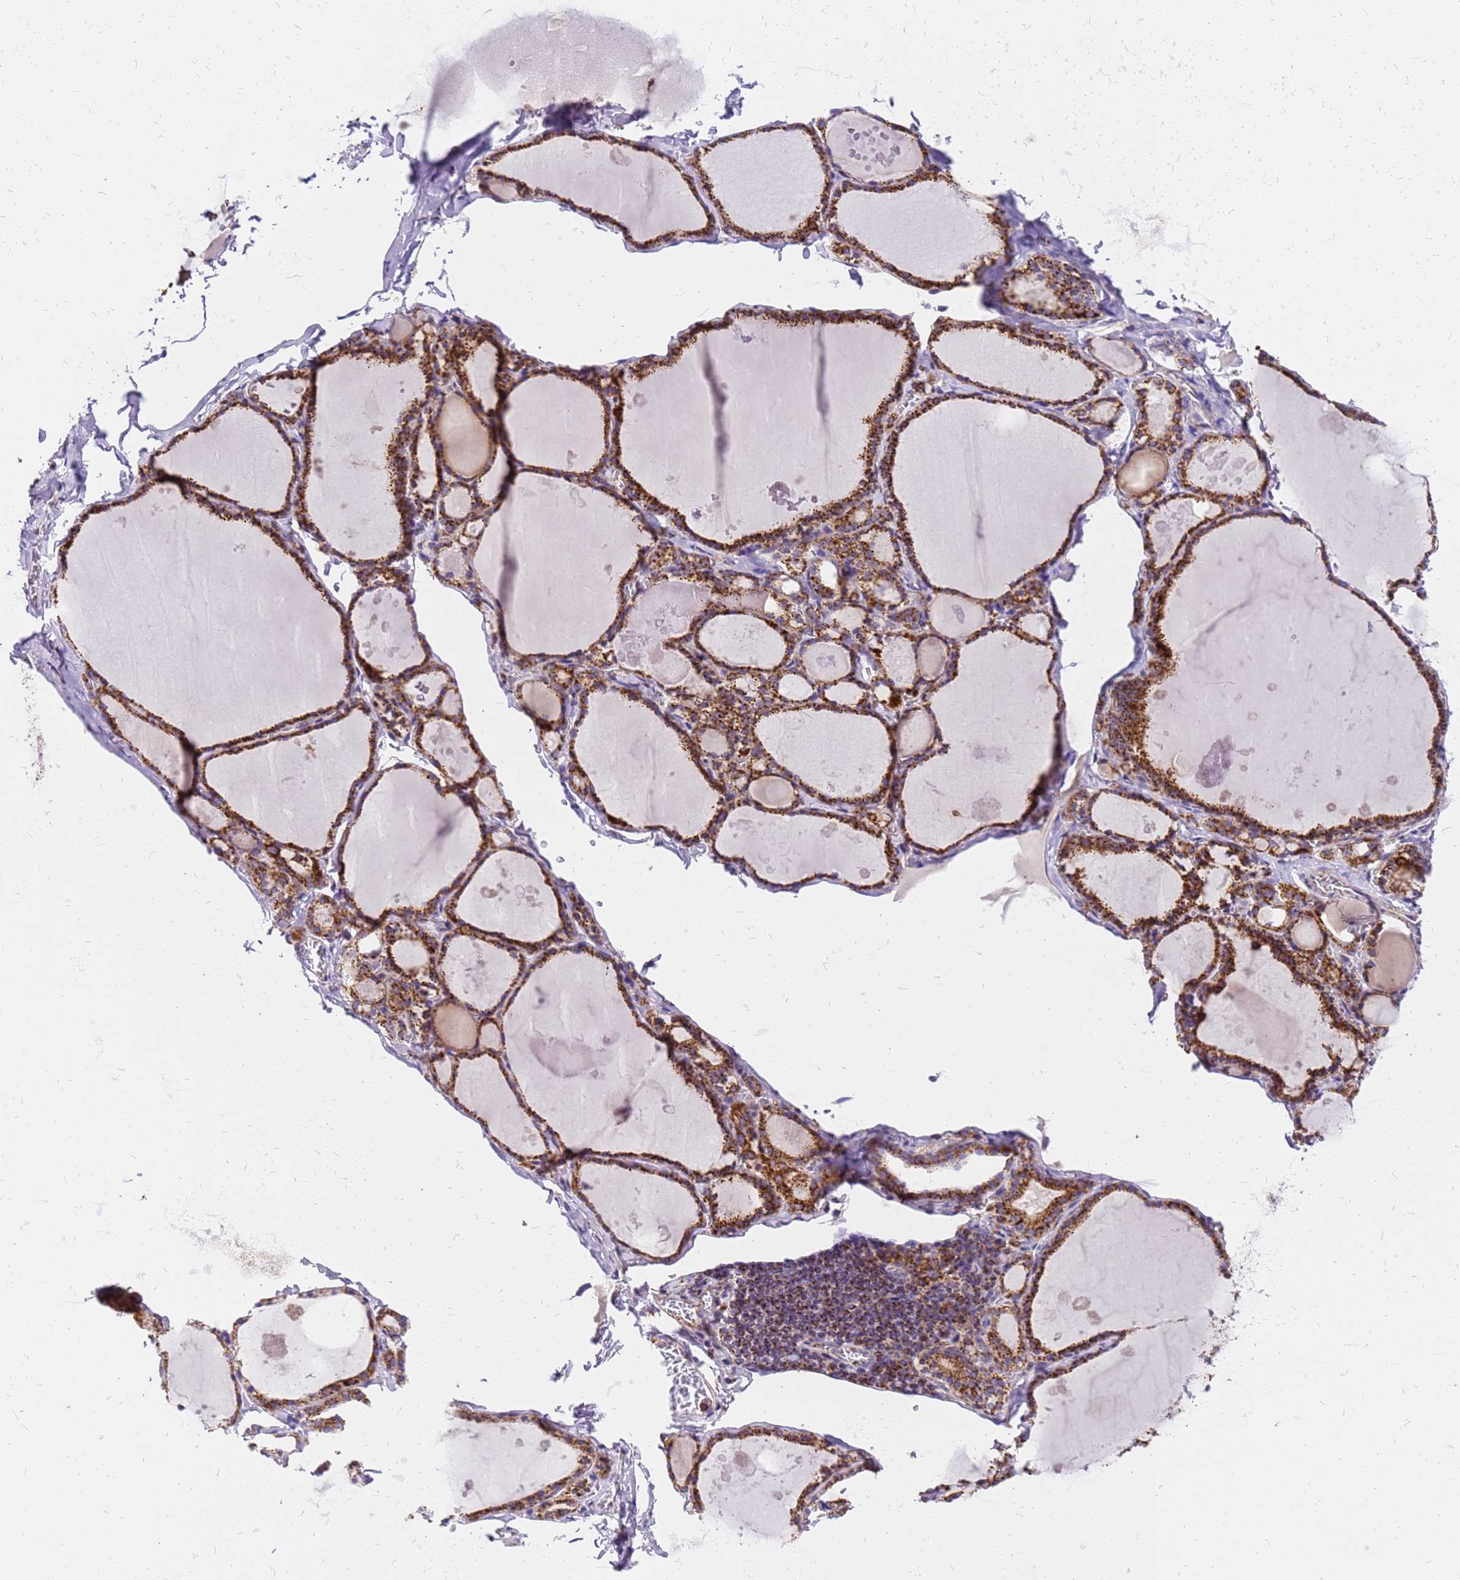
{"staining": {"intensity": "strong", "quantity": ">75%", "location": "cytoplasmic/membranous"}, "tissue": "thyroid gland", "cell_type": "Glandular cells", "image_type": "normal", "snomed": [{"axis": "morphology", "description": "Normal tissue, NOS"}, {"axis": "topography", "description": "Thyroid gland"}], "caption": "Strong cytoplasmic/membranous protein positivity is identified in approximately >75% of glandular cells in thyroid gland. The staining was performed using DAB (3,3'-diaminobenzidine) to visualize the protein expression in brown, while the nuclei were stained in blue with hematoxylin (Magnification: 20x).", "gene": "MRPS26", "patient": {"sex": "male", "age": 56}}